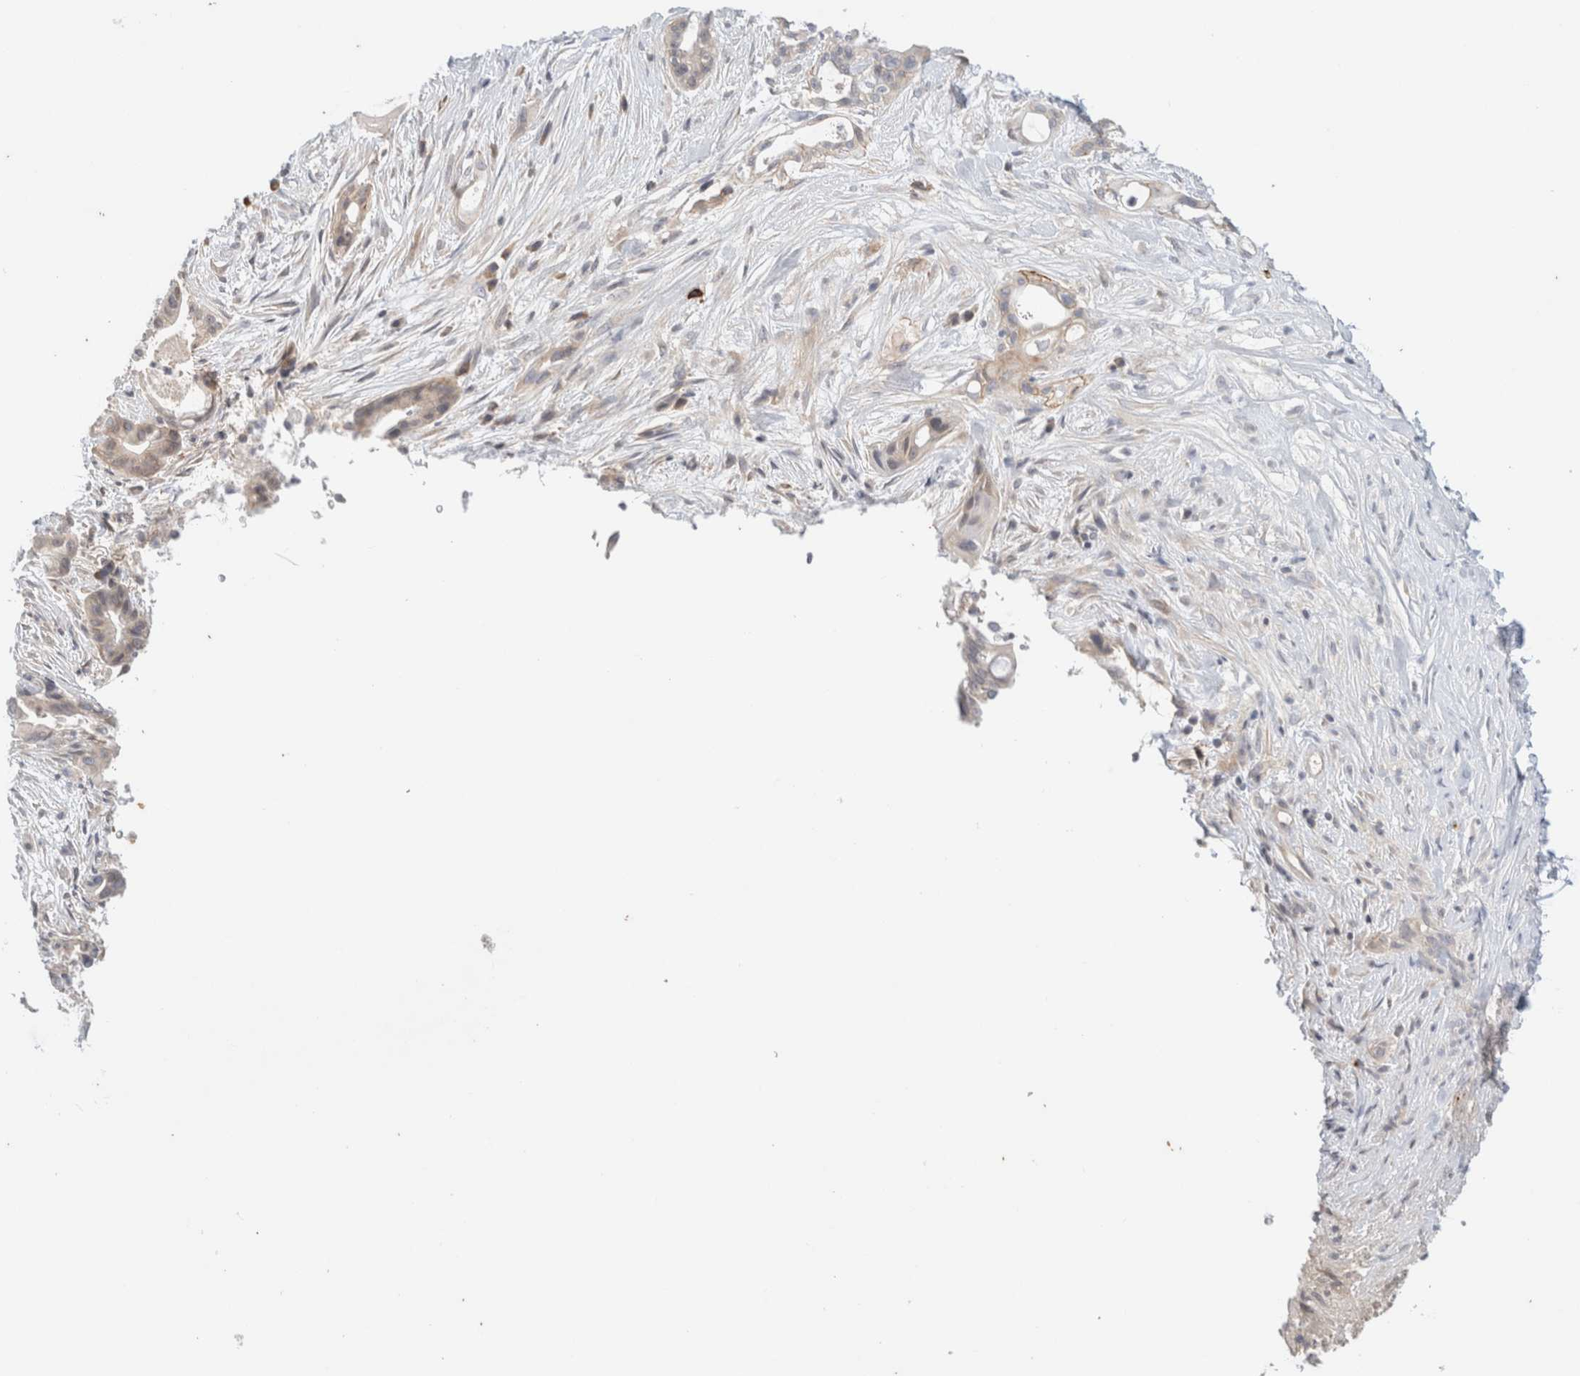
{"staining": {"intensity": "weak", "quantity": "<25%", "location": "cytoplasmic/membranous"}, "tissue": "pancreatic cancer", "cell_type": "Tumor cells", "image_type": "cancer", "snomed": [{"axis": "morphology", "description": "Adenocarcinoma, NOS"}, {"axis": "topography", "description": "Pancreas"}], "caption": "A high-resolution photomicrograph shows immunohistochemistry staining of pancreatic adenocarcinoma, which shows no significant expression in tumor cells. (Stains: DAB IHC with hematoxylin counter stain, Microscopy: brightfield microscopy at high magnification).", "gene": "SPRTN", "patient": {"sex": "male", "age": 58}}